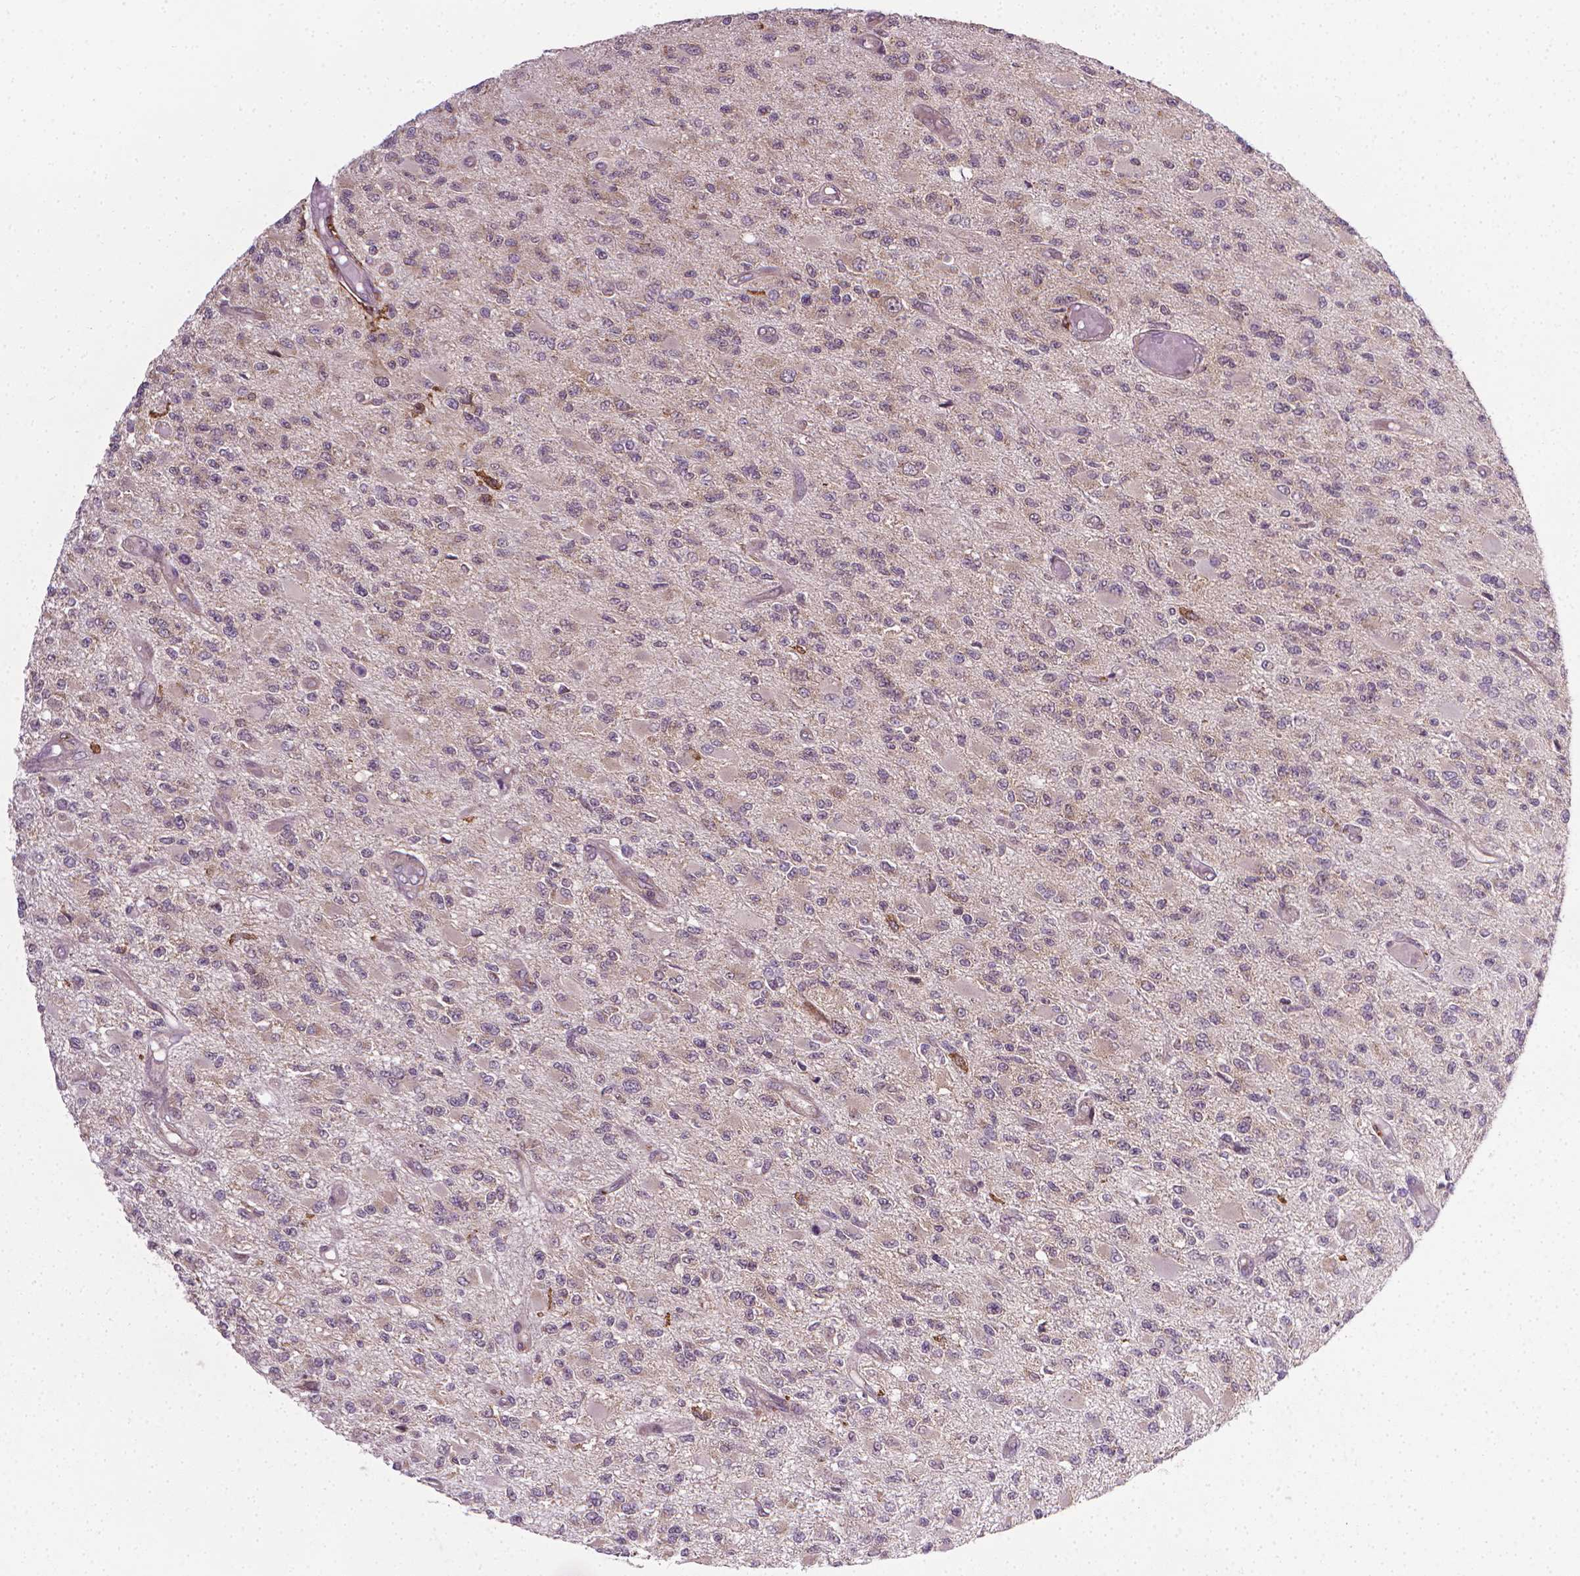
{"staining": {"intensity": "weak", "quantity": "<25%", "location": "cytoplasmic/membranous"}, "tissue": "glioma", "cell_type": "Tumor cells", "image_type": "cancer", "snomed": [{"axis": "morphology", "description": "Glioma, malignant, High grade"}, {"axis": "topography", "description": "Brain"}], "caption": "Tumor cells are negative for protein expression in human glioma.", "gene": "PRAG1", "patient": {"sex": "female", "age": 63}}